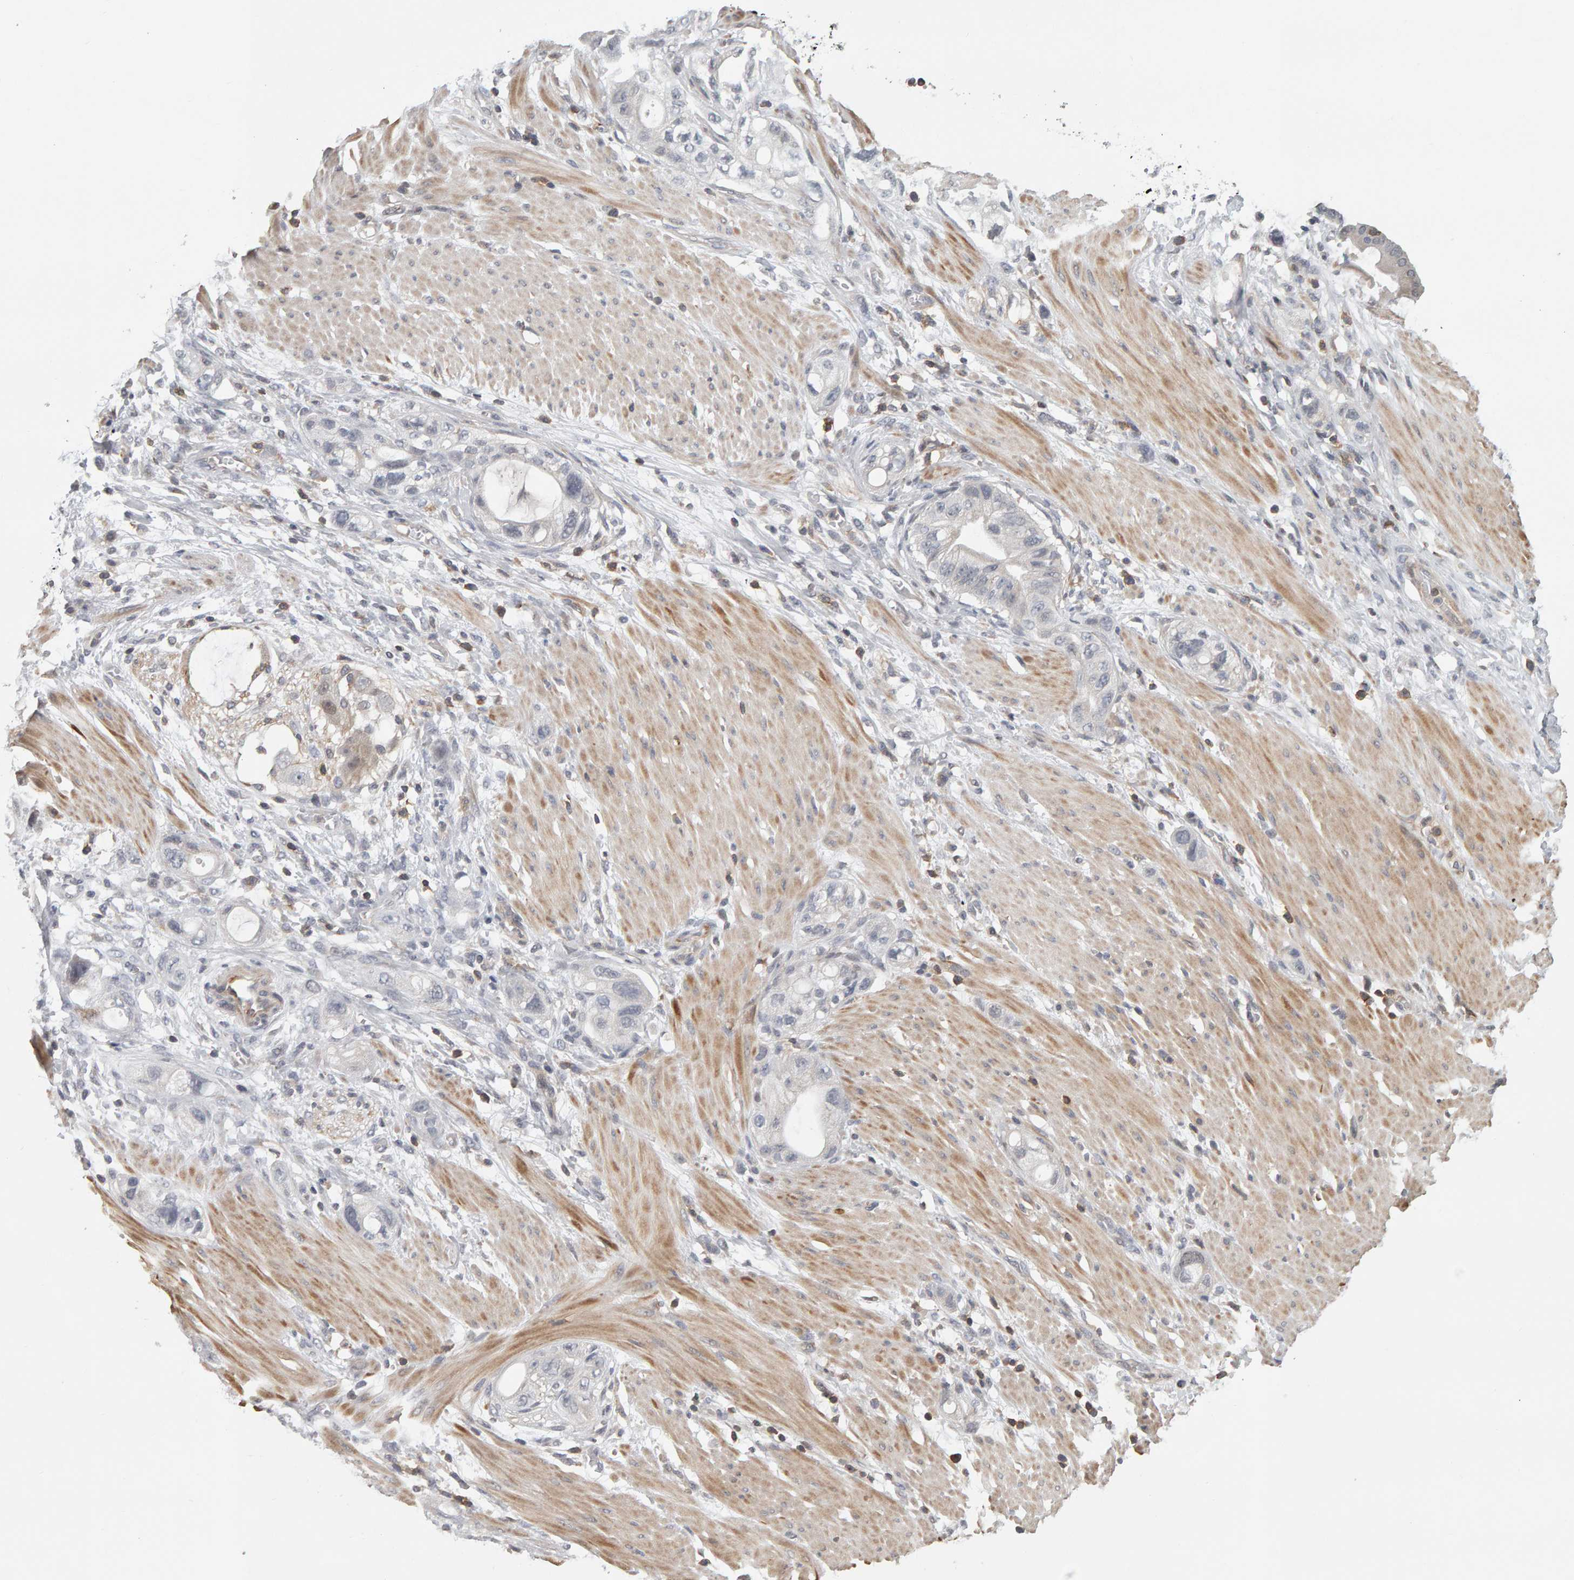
{"staining": {"intensity": "negative", "quantity": "none", "location": "none"}, "tissue": "stomach cancer", "cell_type": "Tumor cells", "image_type": "cancer", "snomed": [{"axis": "morphology", "description": "Adenocarcinoma, NOS"}, {"axis": "topography", "description": "Stomach"}, {"axis": "topography", "description": "Stomach, lower"}], "caption": "An immunohistochemistry micrograph of adenocarcinoma (stomach) is shown. There is no staining in tumor cells of adenocarcinoma (stomach).", "gene": "TEFM", "patient": {"sex": "female", "age": 48}}